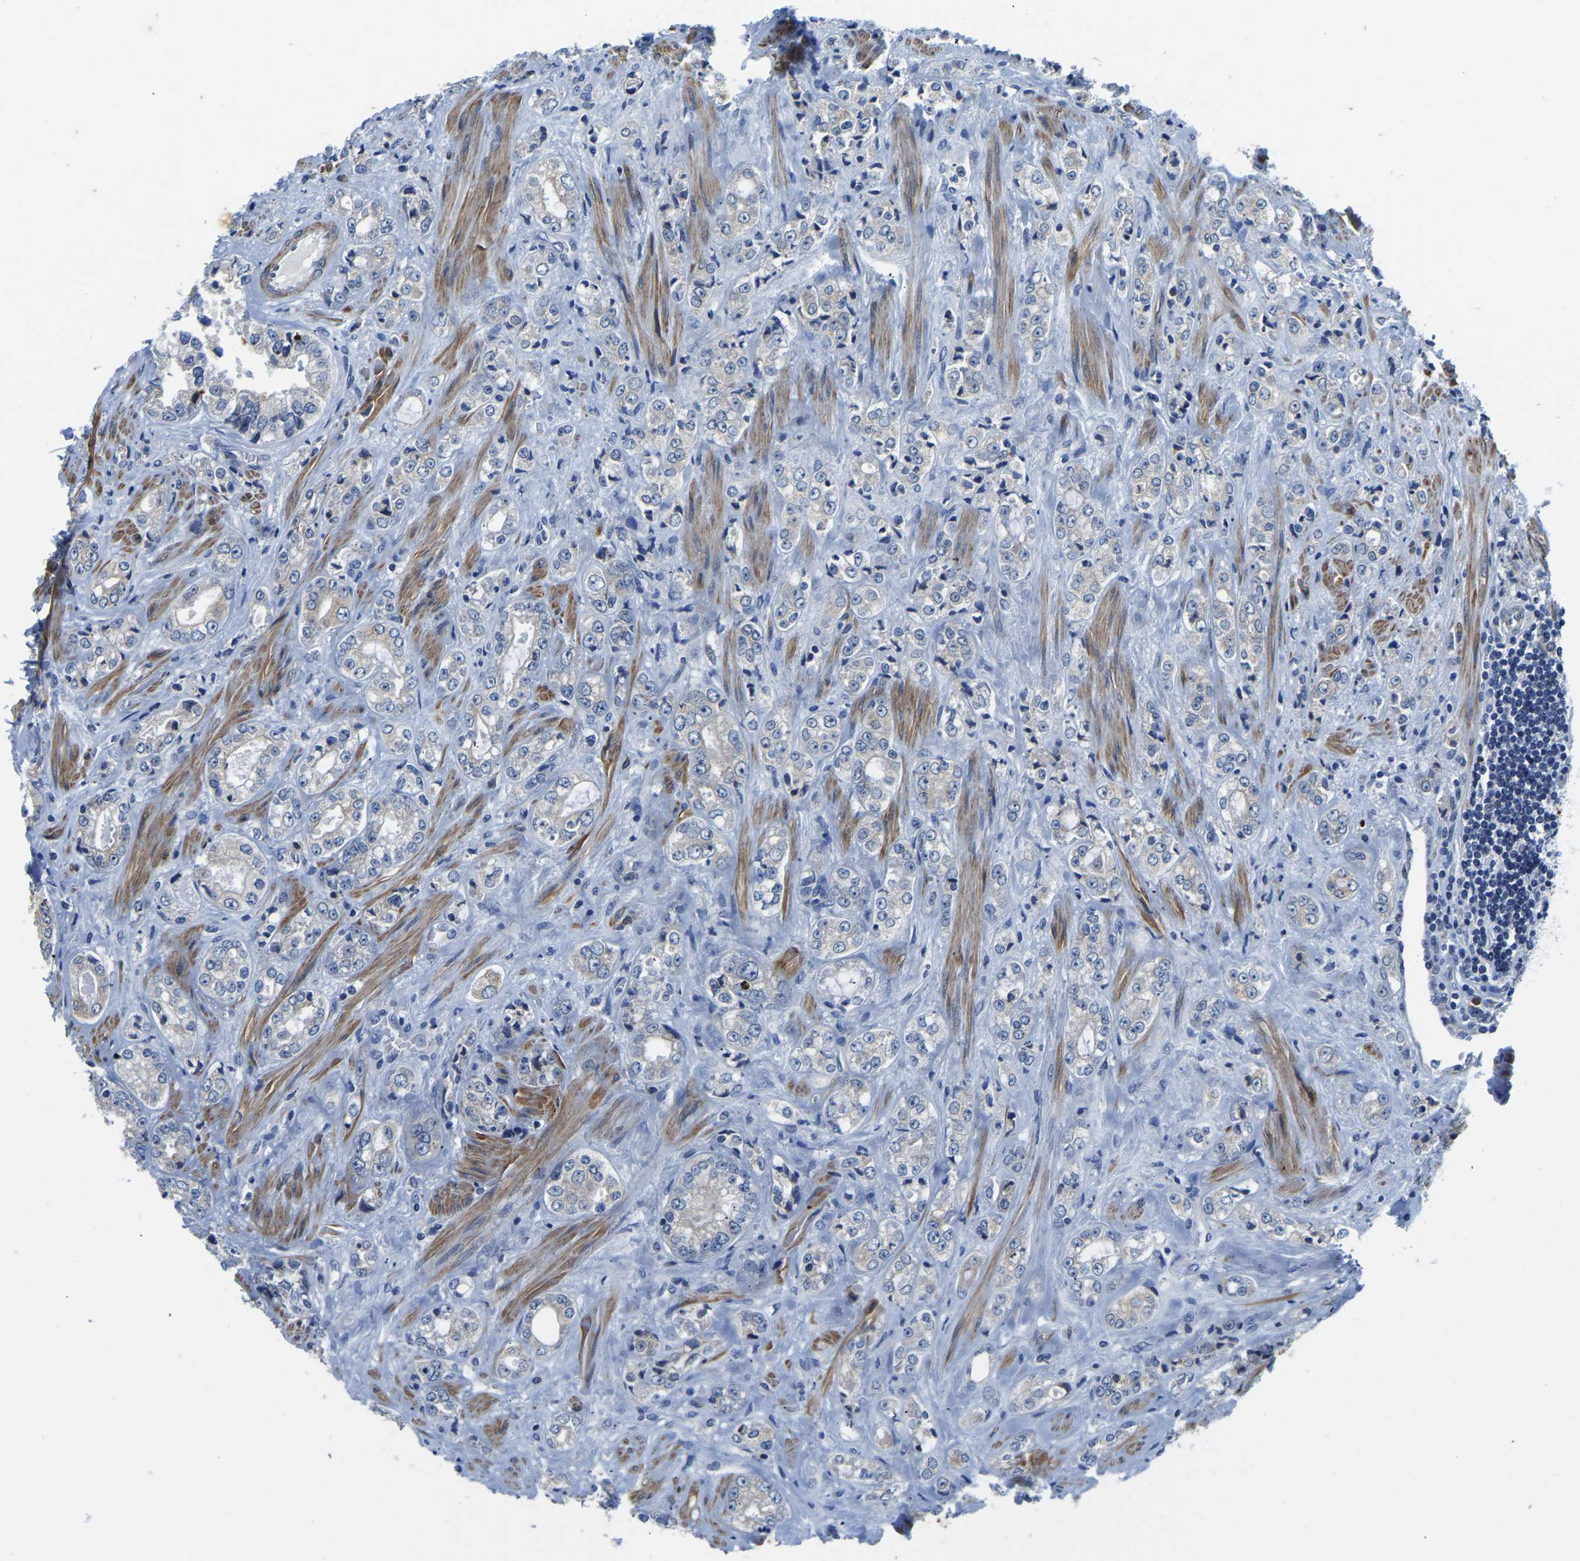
{"staining": {"intensity": "negative", "quantity": "none", "location": "none"}, "tissue": "prostate cancer", "cell_type": "Tumor cells", "image_type": "cancer", "snomed": [{"axis": "morphology", "description": "Adenocarcinoma, Low grade"}, {"axis": "topography", "description": "Prostate"}], "caption": "Immunohistochemical staining of human prostate low-grade adenocarcinoma displays no significant staining in tumor cells.", "gene": "LIAS", "patient": {"sex": "male", "age": 72}}